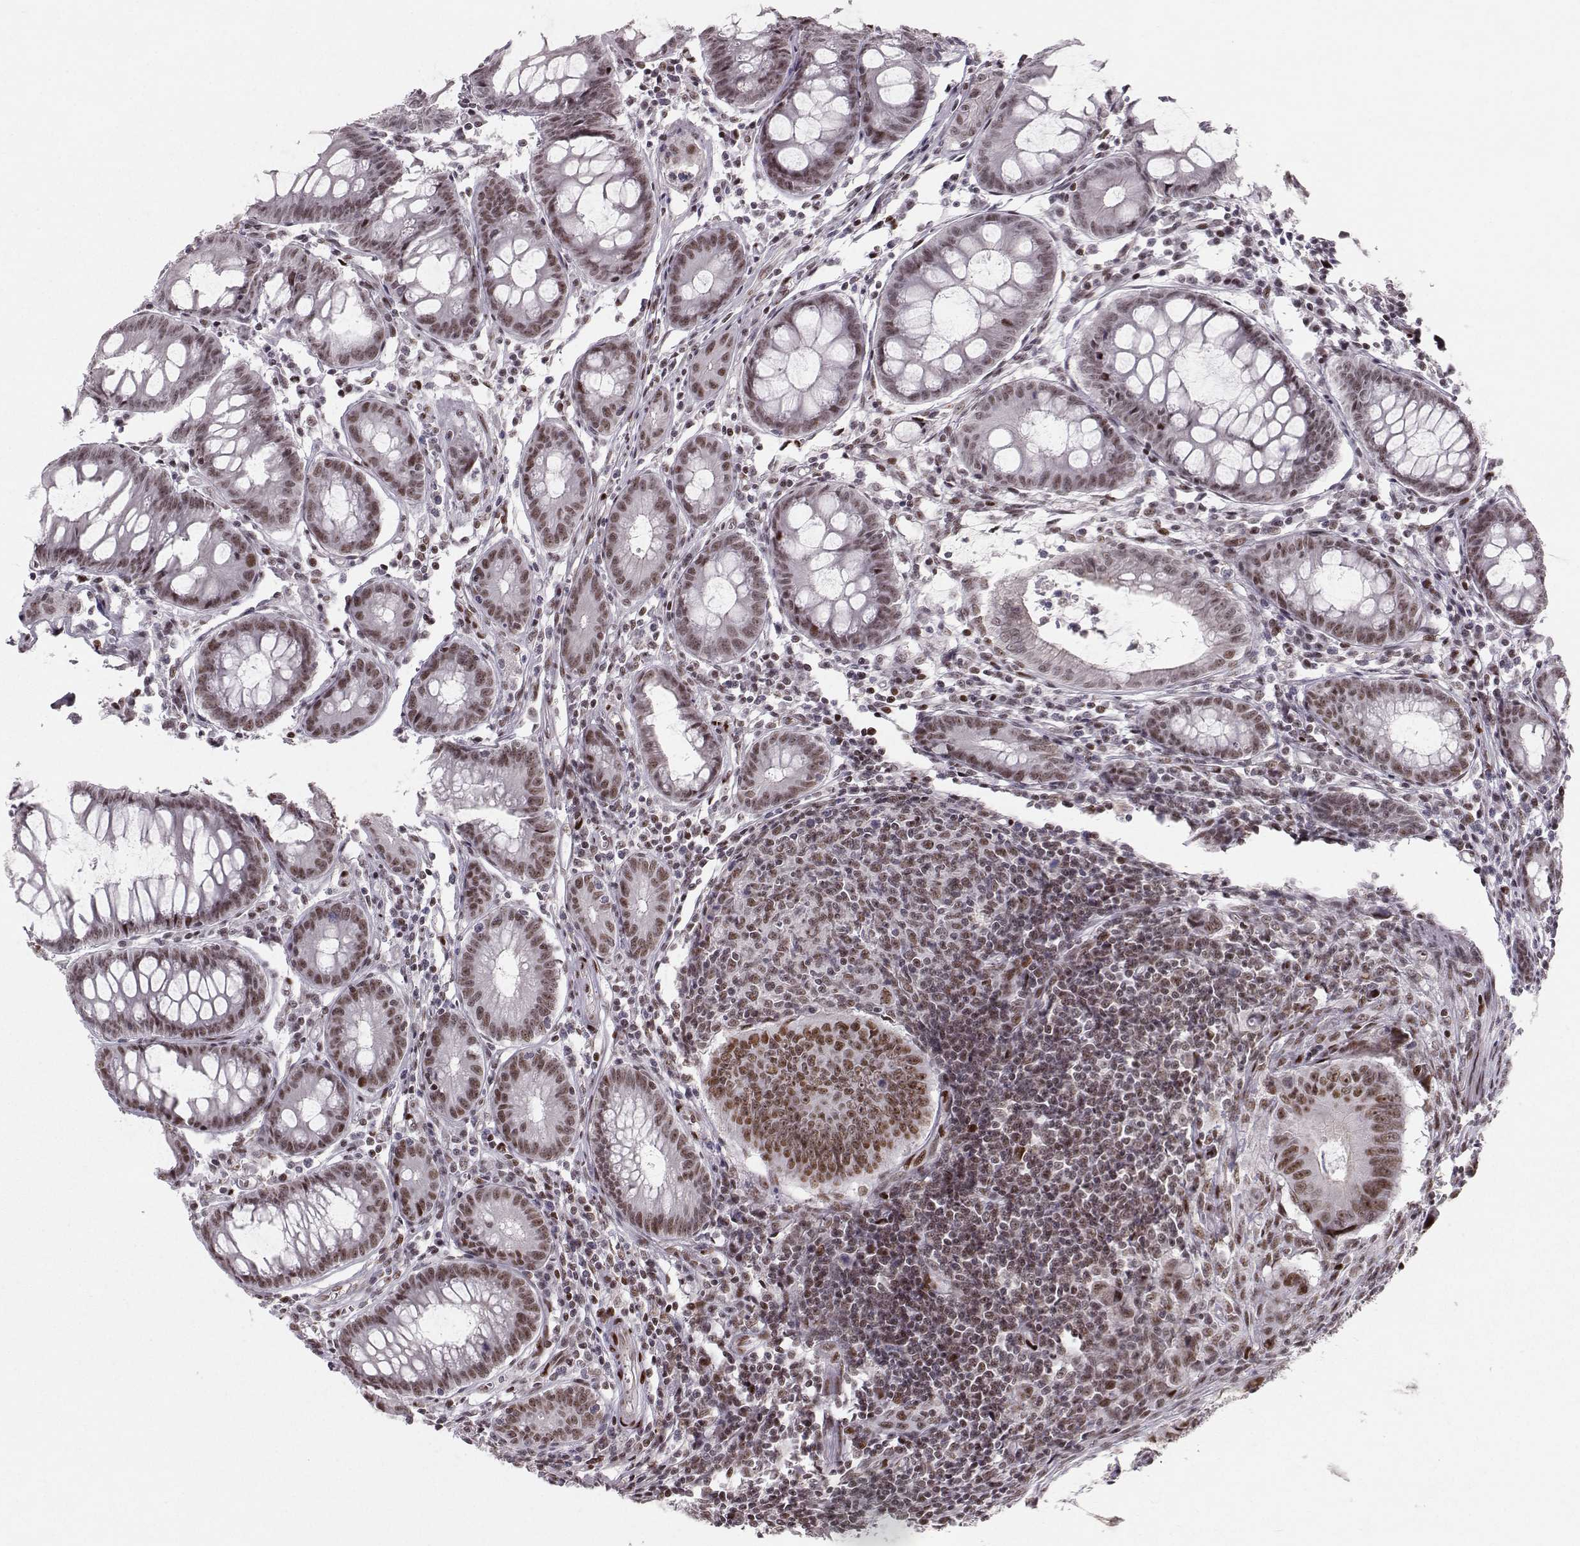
{"staining": {"intensity": "strong", "quantity": ">75%", "location": "nuclear"}, "tissue": "colorectal cancer", "cell_type": "Tumor cells", "image_type": "cancer", "snomed": [{"axis": "morphology", "description": "Adenocarcinoma, NOS"}, {"axis": "topography", "description": "Colon"}], "caption": "Protein staining of colorectal adenocarcinoma tissue reveals strong nuclear staining in approximately >75% of tumor cells.", "gene": "SNAPC2", "patient": {"sex": "female", "age": 87}}